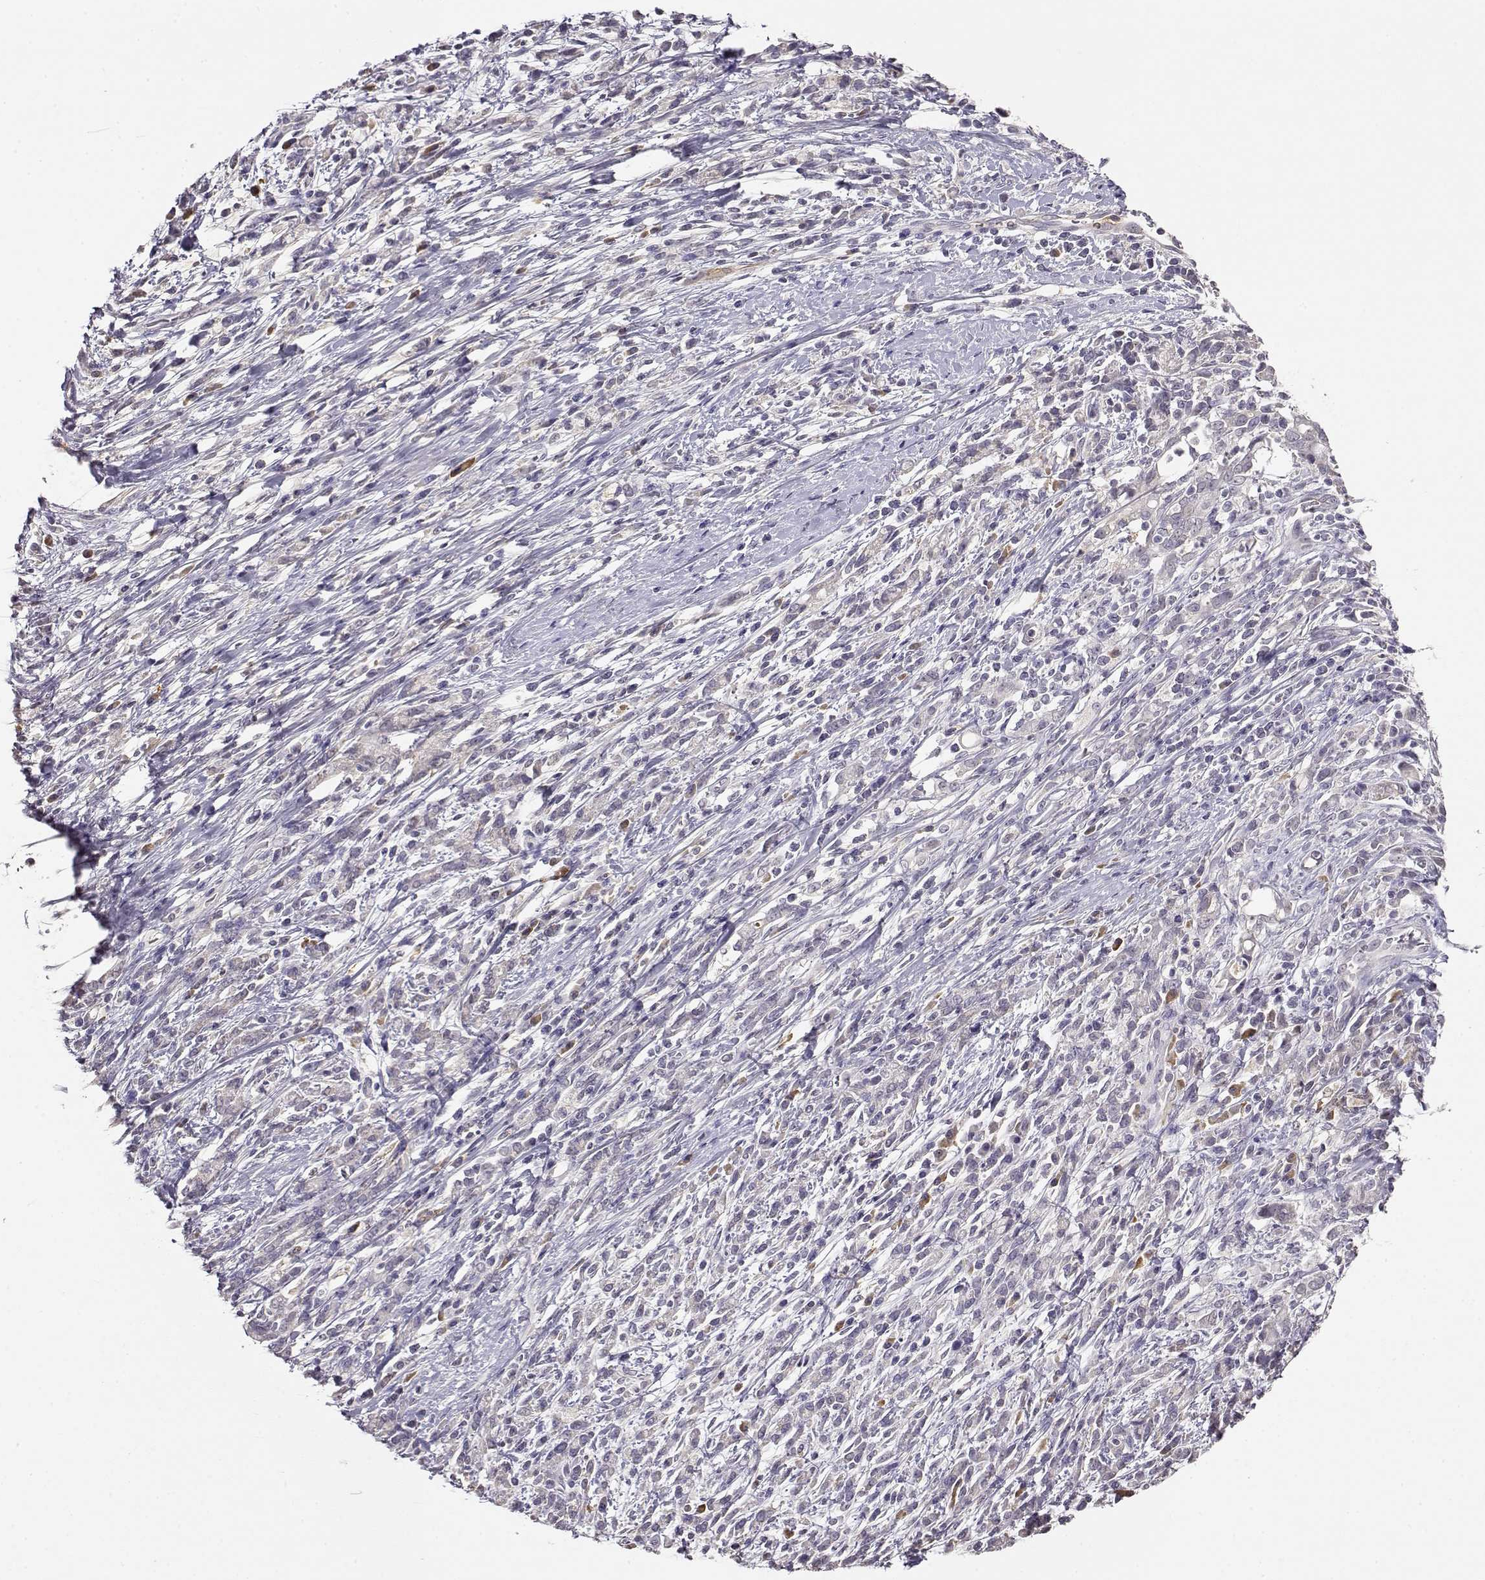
{"staining": {"intensity": "negative", "quantity": "none", "location": "none"}, "tissue": "stomach cancer", "cell_type": "Tumor cells", "image_type": "cancer", "snomed": [{"axis": "morphology", "description": "Adenocarcinoma, NOS"}, {"axis": "topography", "description": "Stomach"}], "caption": "An image of human stomach cancer (adenocarcinoma) is negative for staining in tumor cells.", "gene": "TACR1", "patient": {"sex": "female", "age": 57}}